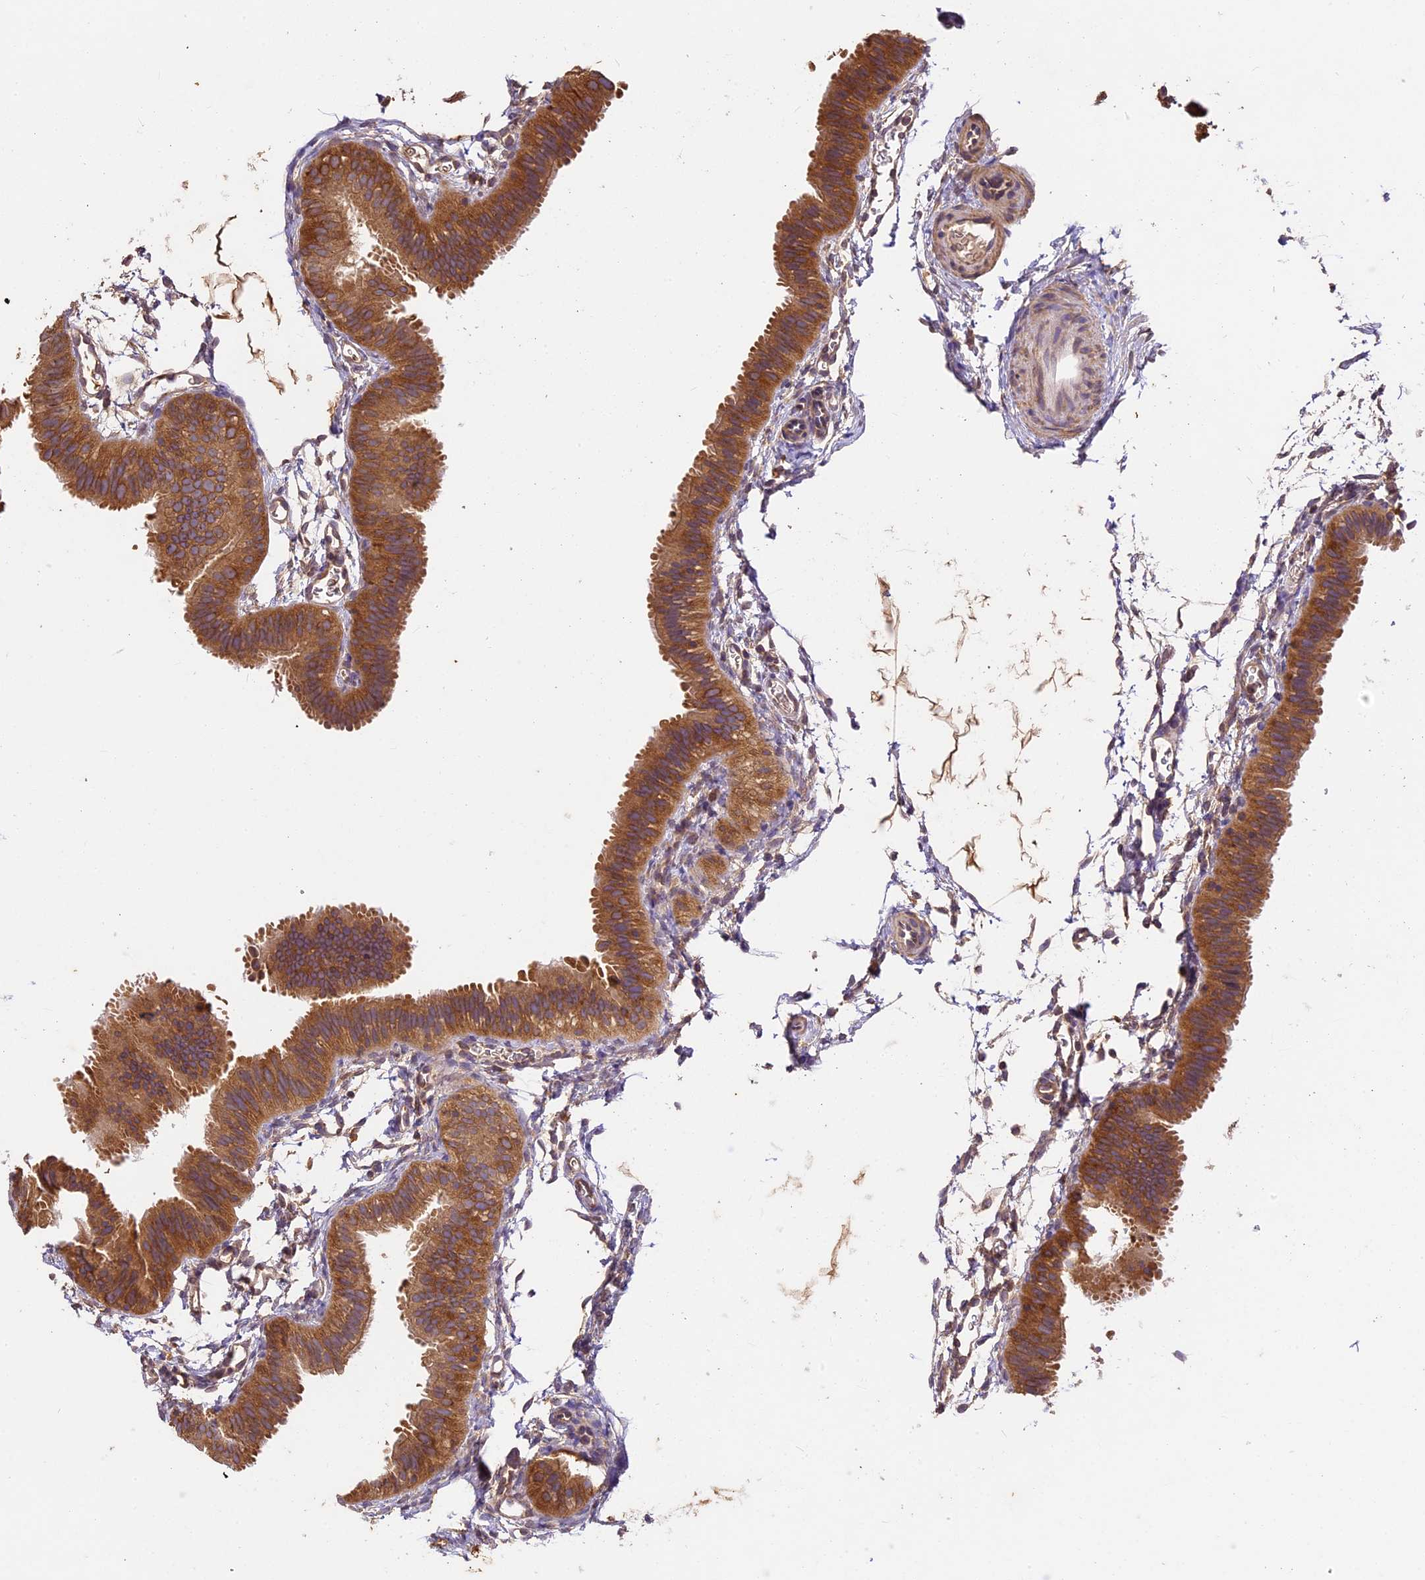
{"staining": {"intensity": "moderate", "quantity": ">75%", "location": "cytoplasmic/membranous"}, "tissue": "fallopian tube", "cell_type": "Glandular cells", "image_type": "normal", "snomed": [{"axis": "morphology", "description": "Normal tissue, NOS"}, {"axis": "topography", "description": "Fallopian tube"}], "caption": "This photomicrograph displays unremarkable fallopian tube stained with immunohistochemistry (IHC) to label a protein in brown. The cytoplasmic/membranous of glandular cells show moderate positivity for the protein. Nuclei are counter-stained blue.", "gene": "BRAP", "patient": {"sex": "female", "age": 35}}